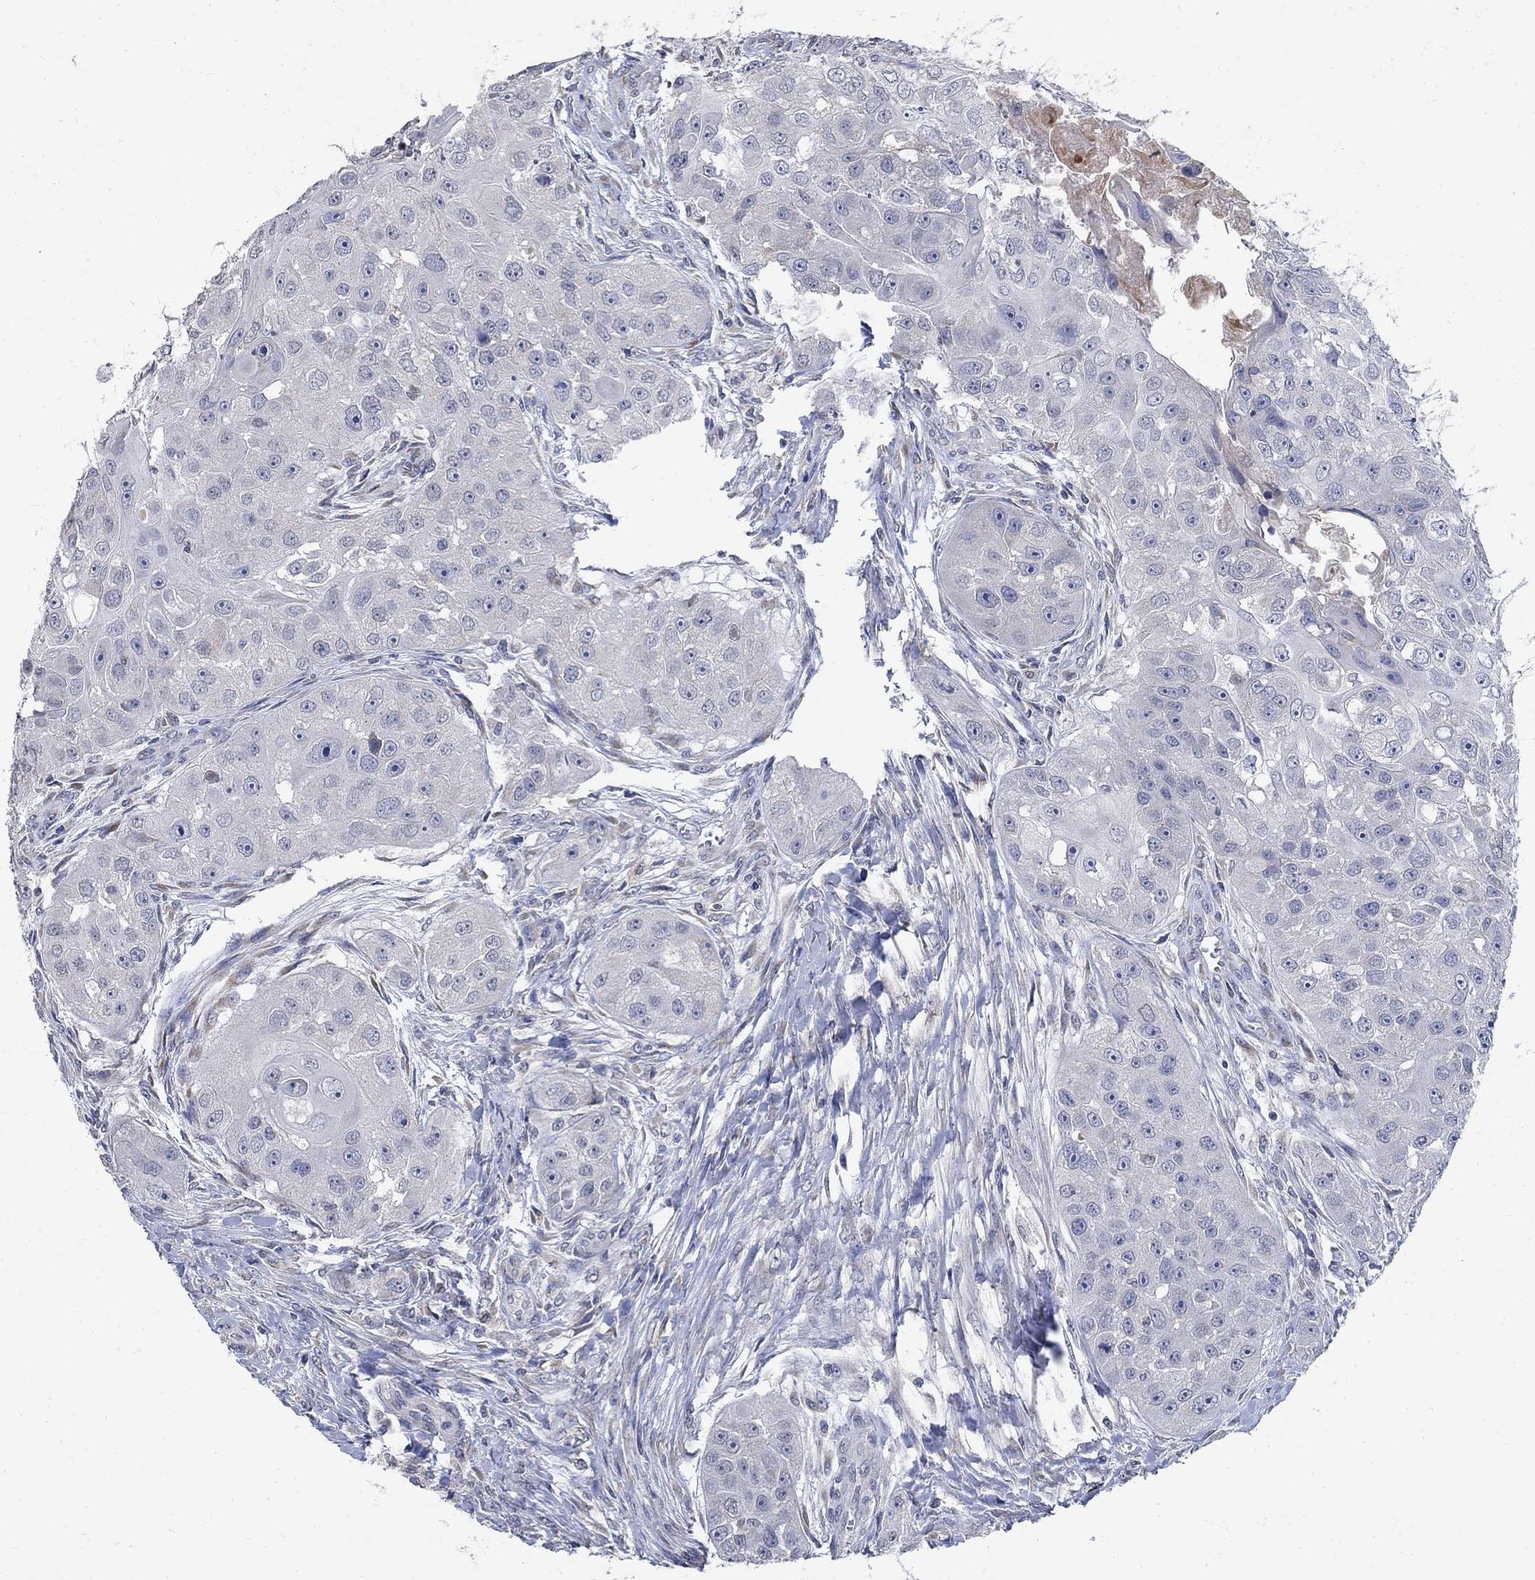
{"staining": {"intensity": "negative", "quantity": "none", "location": "none"}, "tissue": "head and neck cancer", "cell_type": "Tumor cells", "image_type": "cancer", "snomed": [{"axis": "morphology", "description": "Normal tissue, NOS"}, {"axis": "morphology", "description": "Squamous cell carcinoma, NOS"}, {"axis": "topography", "description": "Skeletal muscle"}, {"axis": "topography", "description": "Head-Neck"}], "caption": "This histopathology image is of head and neck squamous cell carcinoma stained with IHC to label a protein in brown with the nuclei are counter-stained blue. There is no staining in tumor cells.", "gene": "TMEM169", "patient": {"sex": "male", "age": 51}}